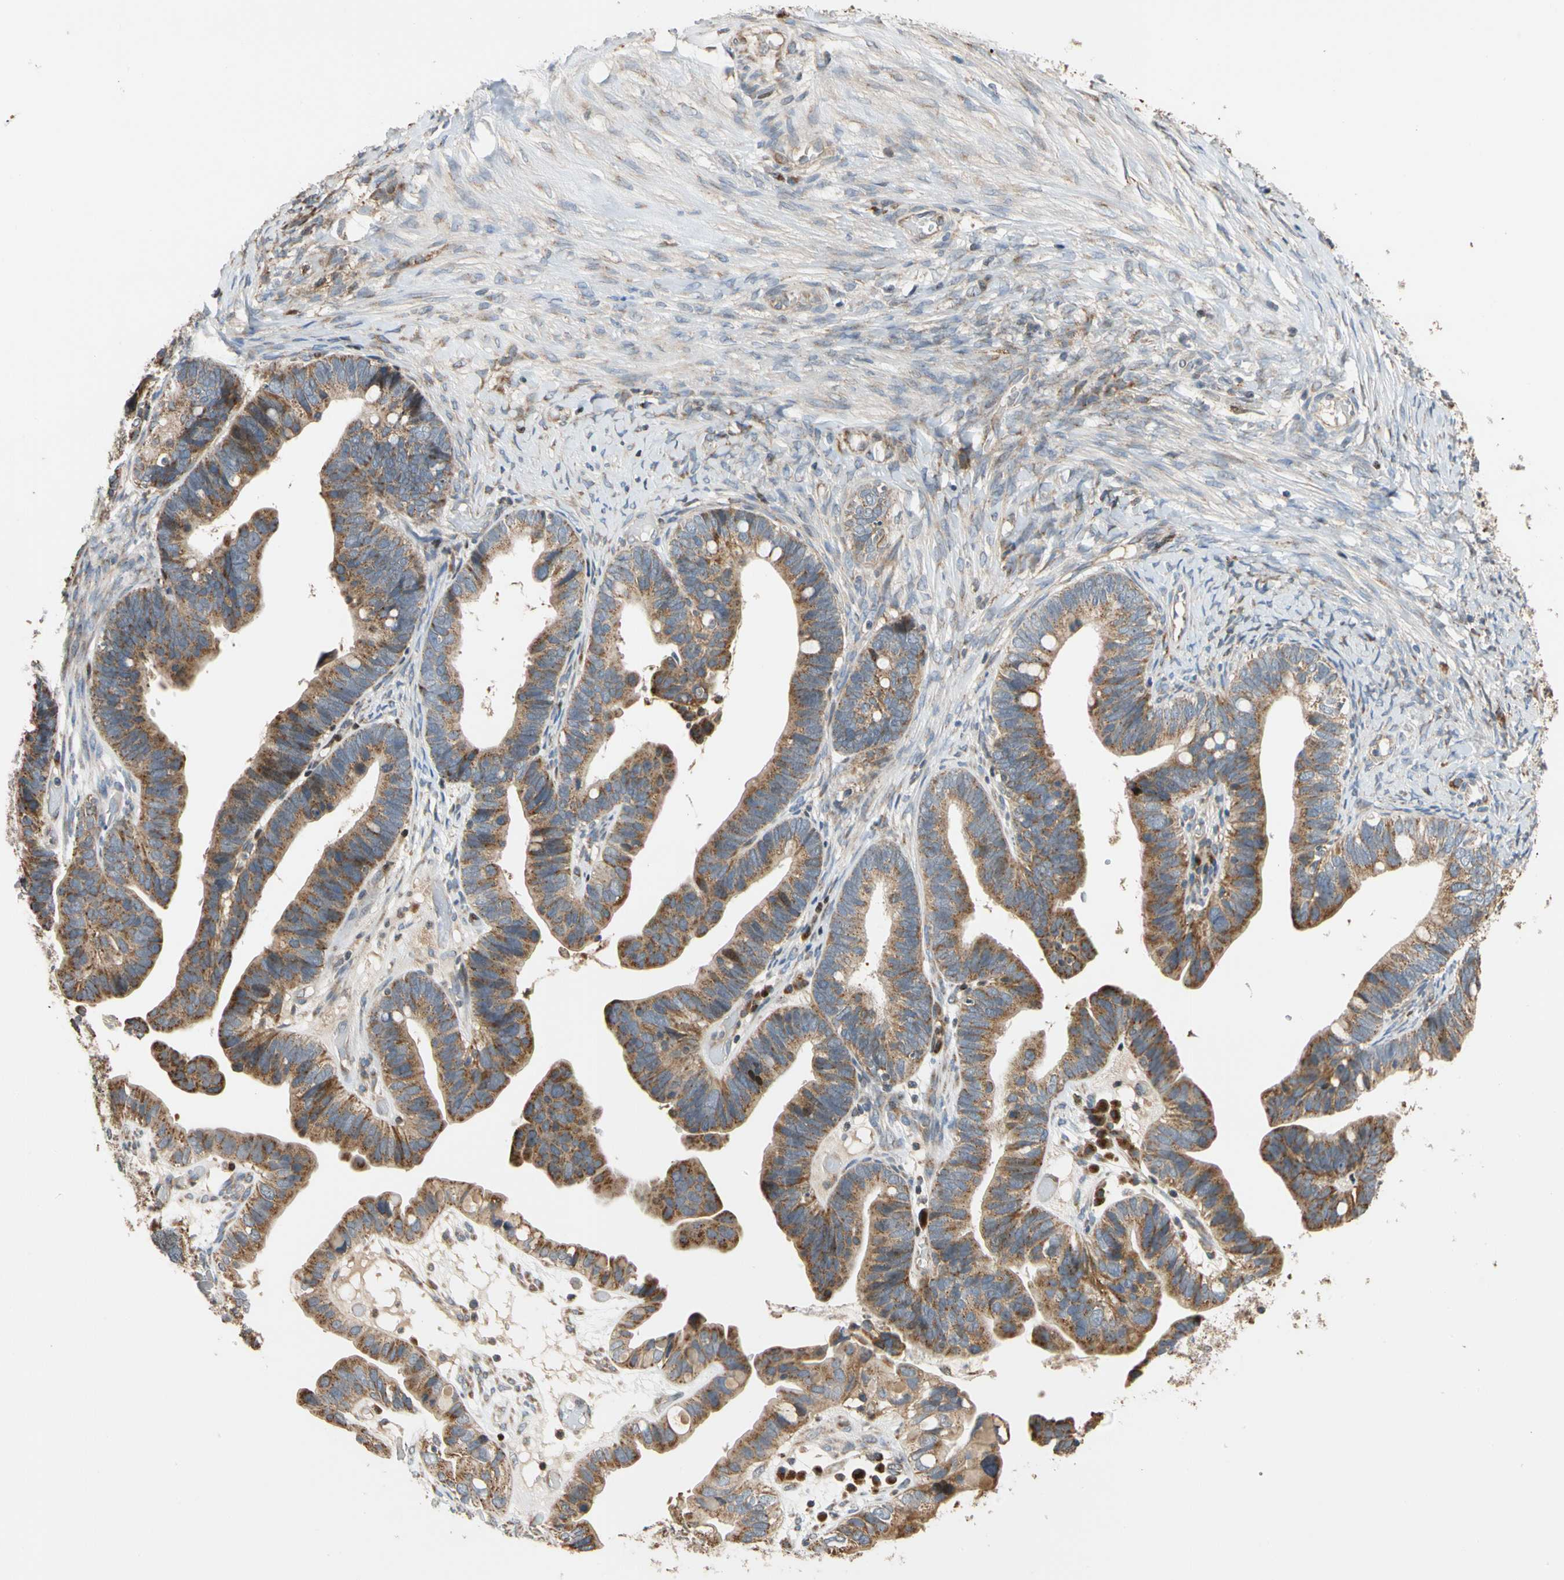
{"staining": {"intensity": "strong", "quantity": "25%-75%", "location": "cytoplasmic/membranous"}, "tissue": "ovarian cancer", "cell_type": "Tumor cells", "image_type": "cancer", "snomed": [{"axis": "morphology", "description": "Cystadenocarcinoma, serous, NOS"}, {"axis": "topography", "description": "Ovary"}], "caption": "IHC photomicrograph of human ovarian serous cystadenocarcinoma stained for a protein (brown), which reveals high levels of strong cytoplasmic/membranous staining in approximately 25%-75% of tumor cells.", "gene": "IP6K2", "patient": {"sex": "female", "age": 56}}